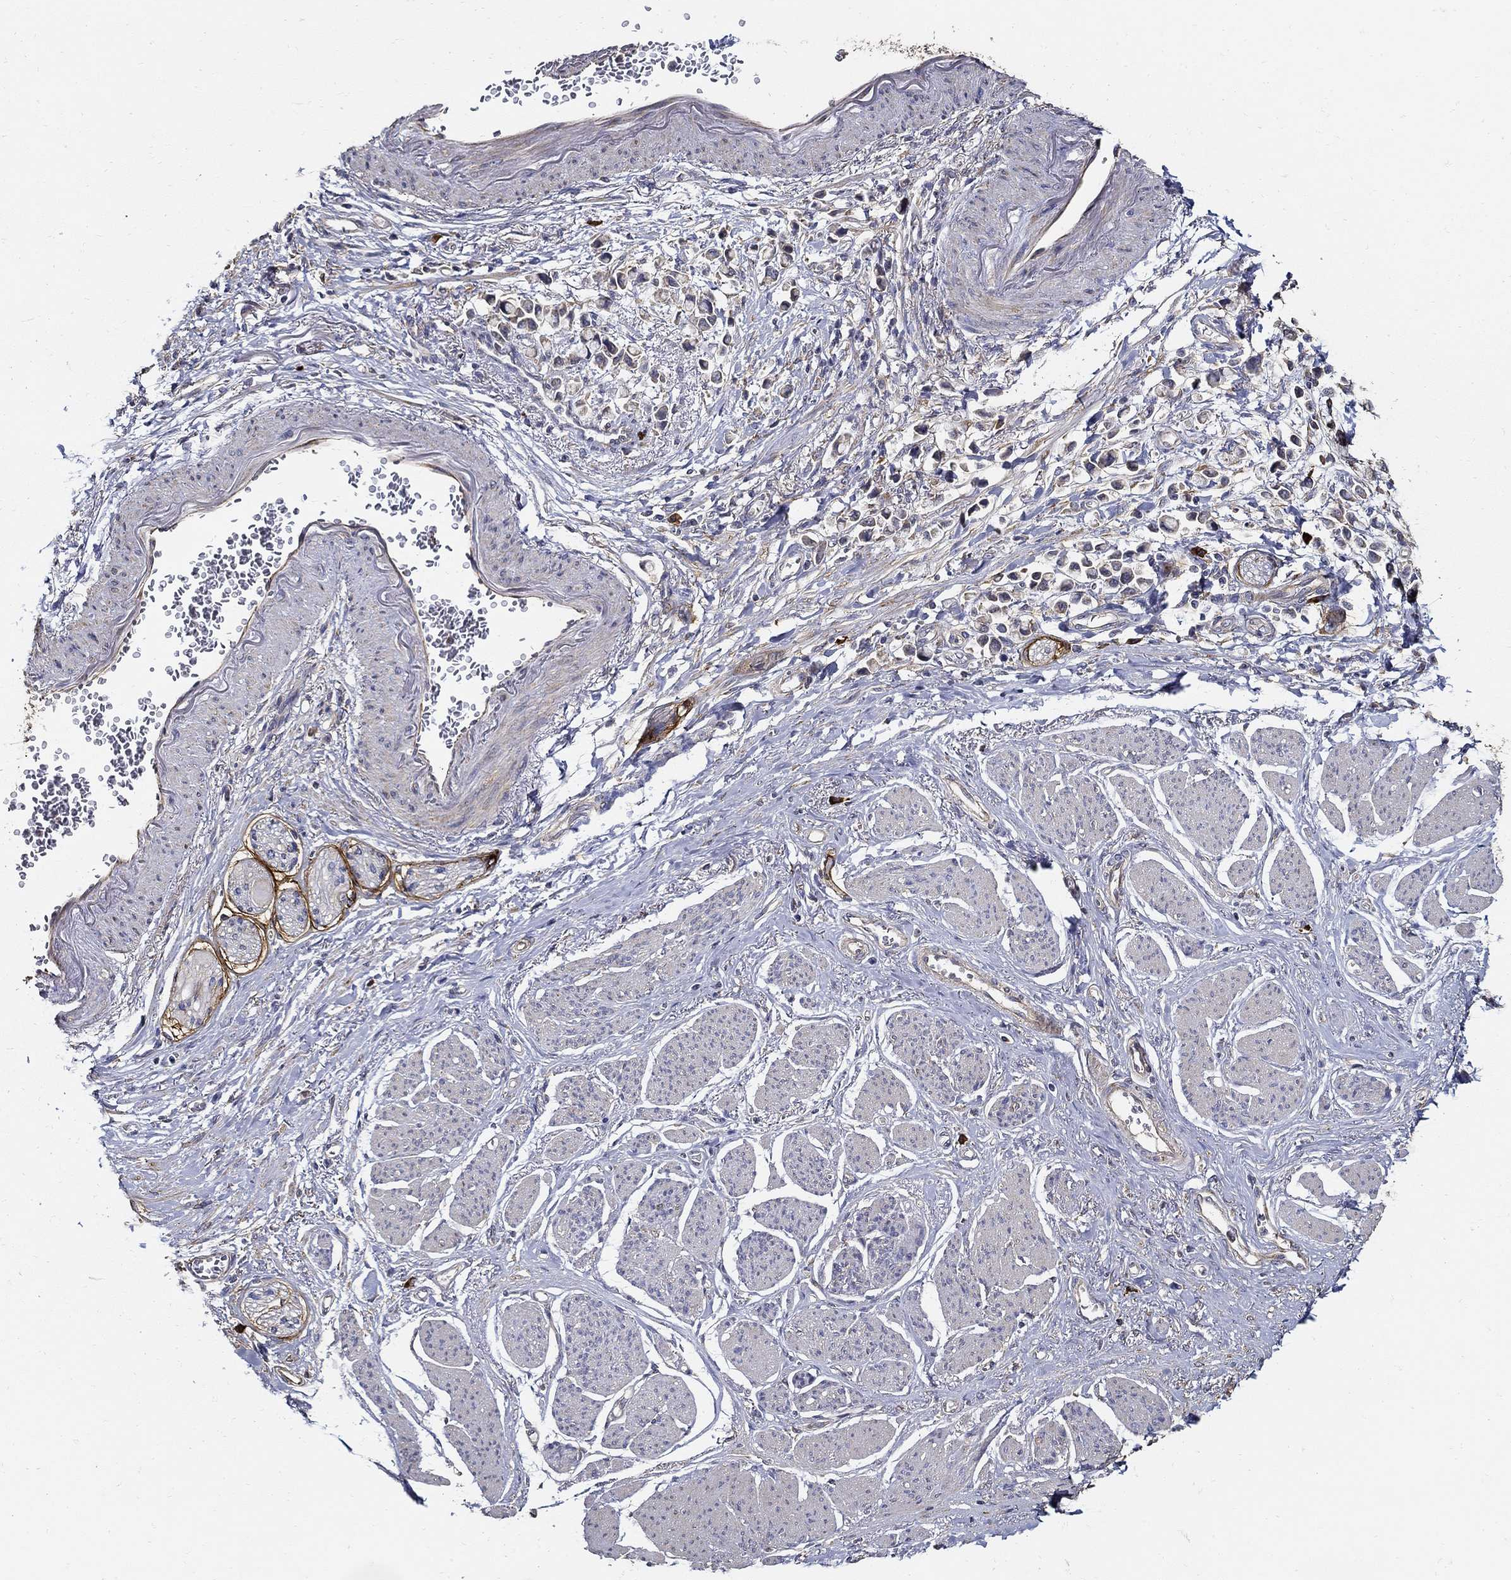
{"staining": {"intensity": "negative", "quantity": "none", "location": "none"}, "tissue": "stomach cancer", "cell_type": "Tumor cells", "image_type": "cancer", "snomed": [{"axis": "morphology", "description": "Adenocarcinoma, NOS"}, {"axis": "topography", "description": "Stomach"}], "caption": "IHC photomicrograph of adenocarcinoma (stomach) stained for a protein (brown), which demonstrates no expression in tumor cells. The staining was performed using DAB to visualize the protein expression in brown, while the nuclei were stained in blue with hematoxylin (Magnification: 20x).", "gene": "EMILIN3", "patient": {"sex": "female", "age": 81}}